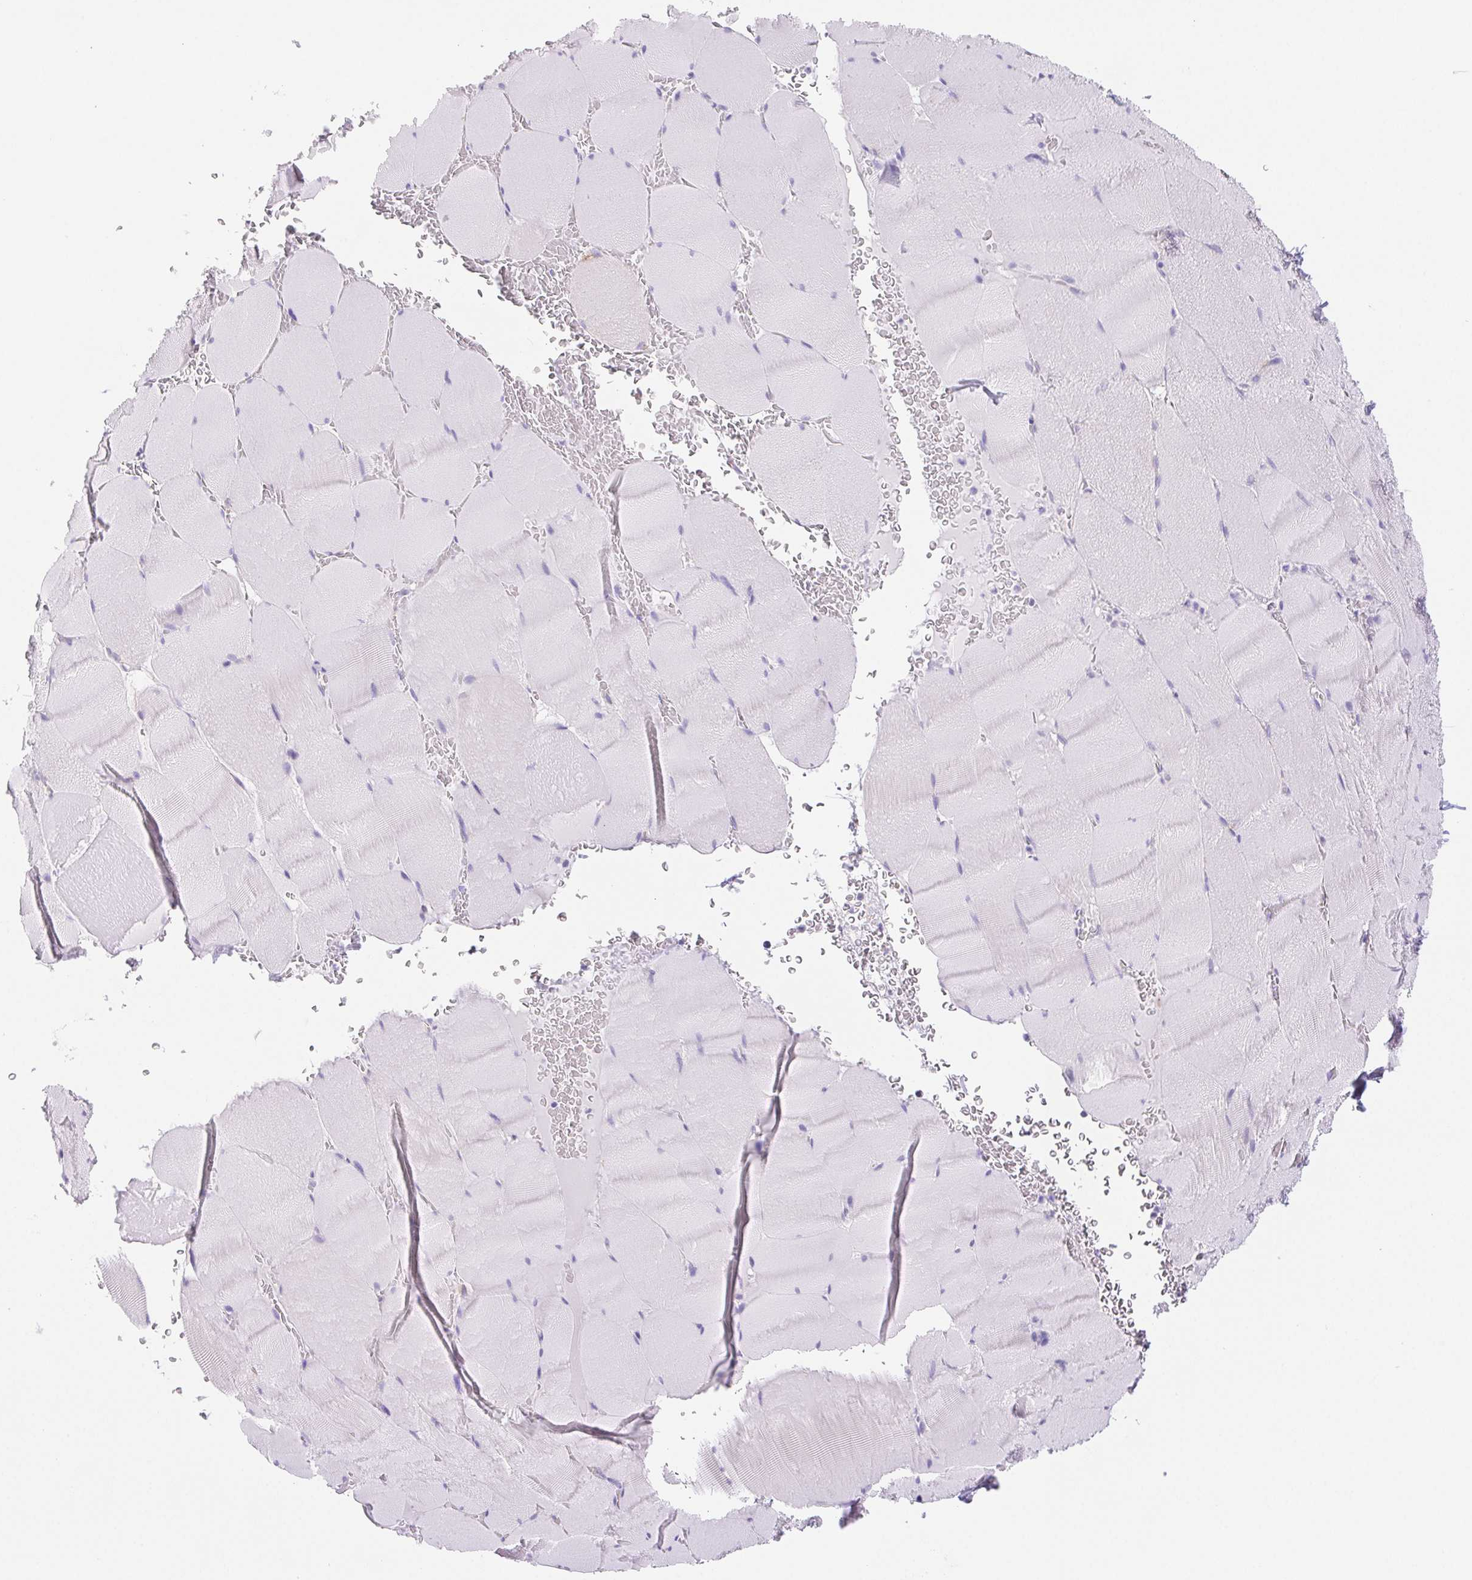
{"staining": {"intensity": "negative", "quantity": "none", "location": "none"}, "tissue": "skeletal muscle", "cell_type": "Myocytes", "image_type": "normal", "snomed": [{"axis": "morphology", "description": "Normal tissue, NOS"}, {"axis": "topography", "description": "Skeletal muscle"}, {"axis": "topography", "description": "Head-Neck"}], "caption": "Immunohistochemistry micrograph of normal skeletal muscle: skeletal muscle stained with DAB demonstrates no significant protein expression in myocytes.", "gene": "PNLIP", "patient": {"sex": "male", "age": 66}}